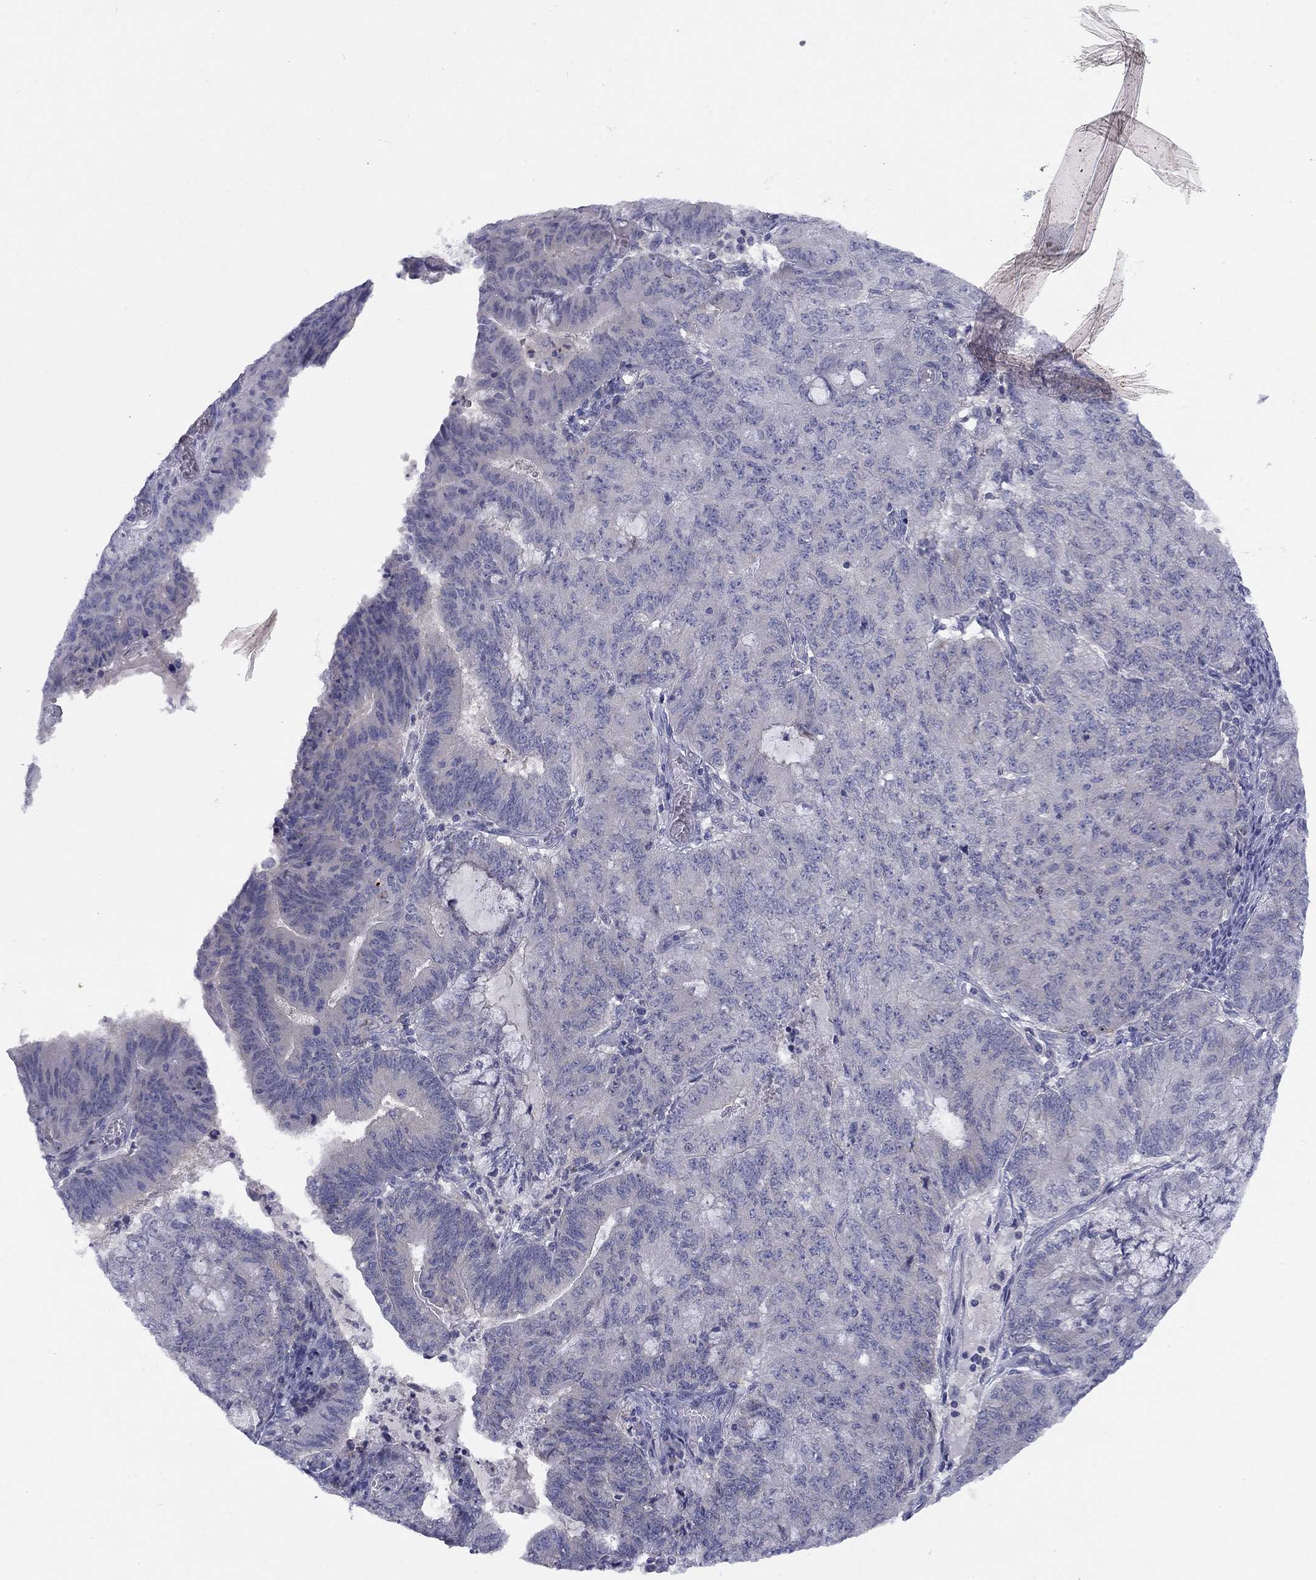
{"staining": {"intensity": "negative", "quantity": "none", "location": "none"}, "tissue": "endometrial cancer", "cell_type": "Tumor cells", "image_type": "cancer", "snomed": [{"axis": "morphology", "description": "Adenocarcinoma, NOS"}, {"axis": "topography", "description": "Endometrium"}], "caption": "Histopathology image shows no significant protein positivity in tumor cells of endometrial cancer (adenocarcinoma).", "gene": "CACNA1A", "patient": {"sex": "female", "age": 82}}